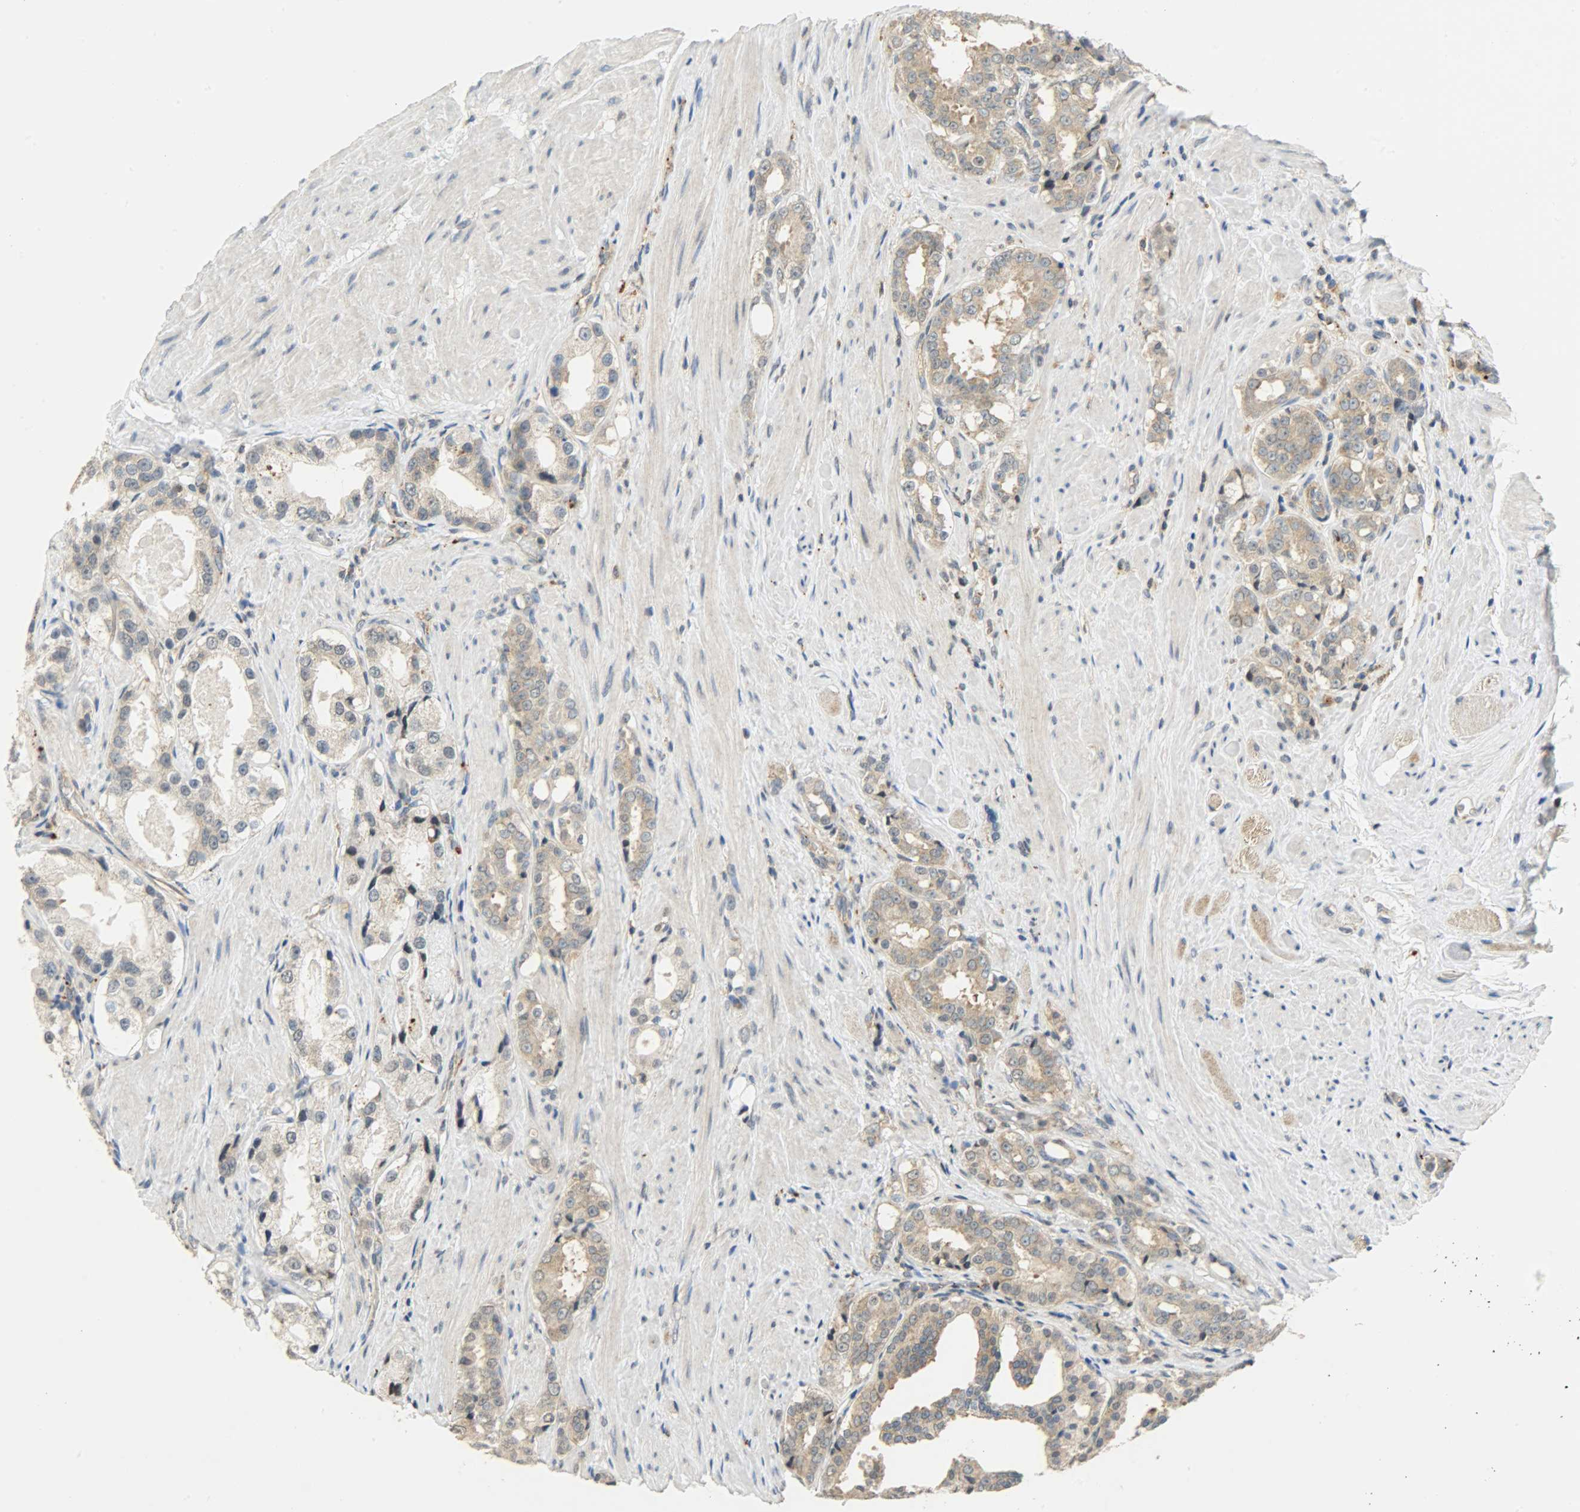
{"staining": {"intensity": "weak", "quantity": ">75%", "location": "cytoplasmic/membranous"}, "tissue": "prostate cancer", "cell_type": "Tumor cells", "image_type": "cancer", "snomed": [{"axis": "morphology", "description": "Adenocarcinoma, Medium grade"}, {"axis": "topography", "description": "Prostate"}], "caption": "A low amount of weak cytoplasmic/membranous expression is present in approximately >75% of tumor cells in medium-grade adenocarcinoma (prostate) tissue. The staining is performed using DAB (3,3'-diaminobenzidine) brown chromogen to label protein expression. The nuclei are counter-stained blue using hematoxylin.", "gene": "GIT2", "patient": {"sex": "male", "age": 60}}